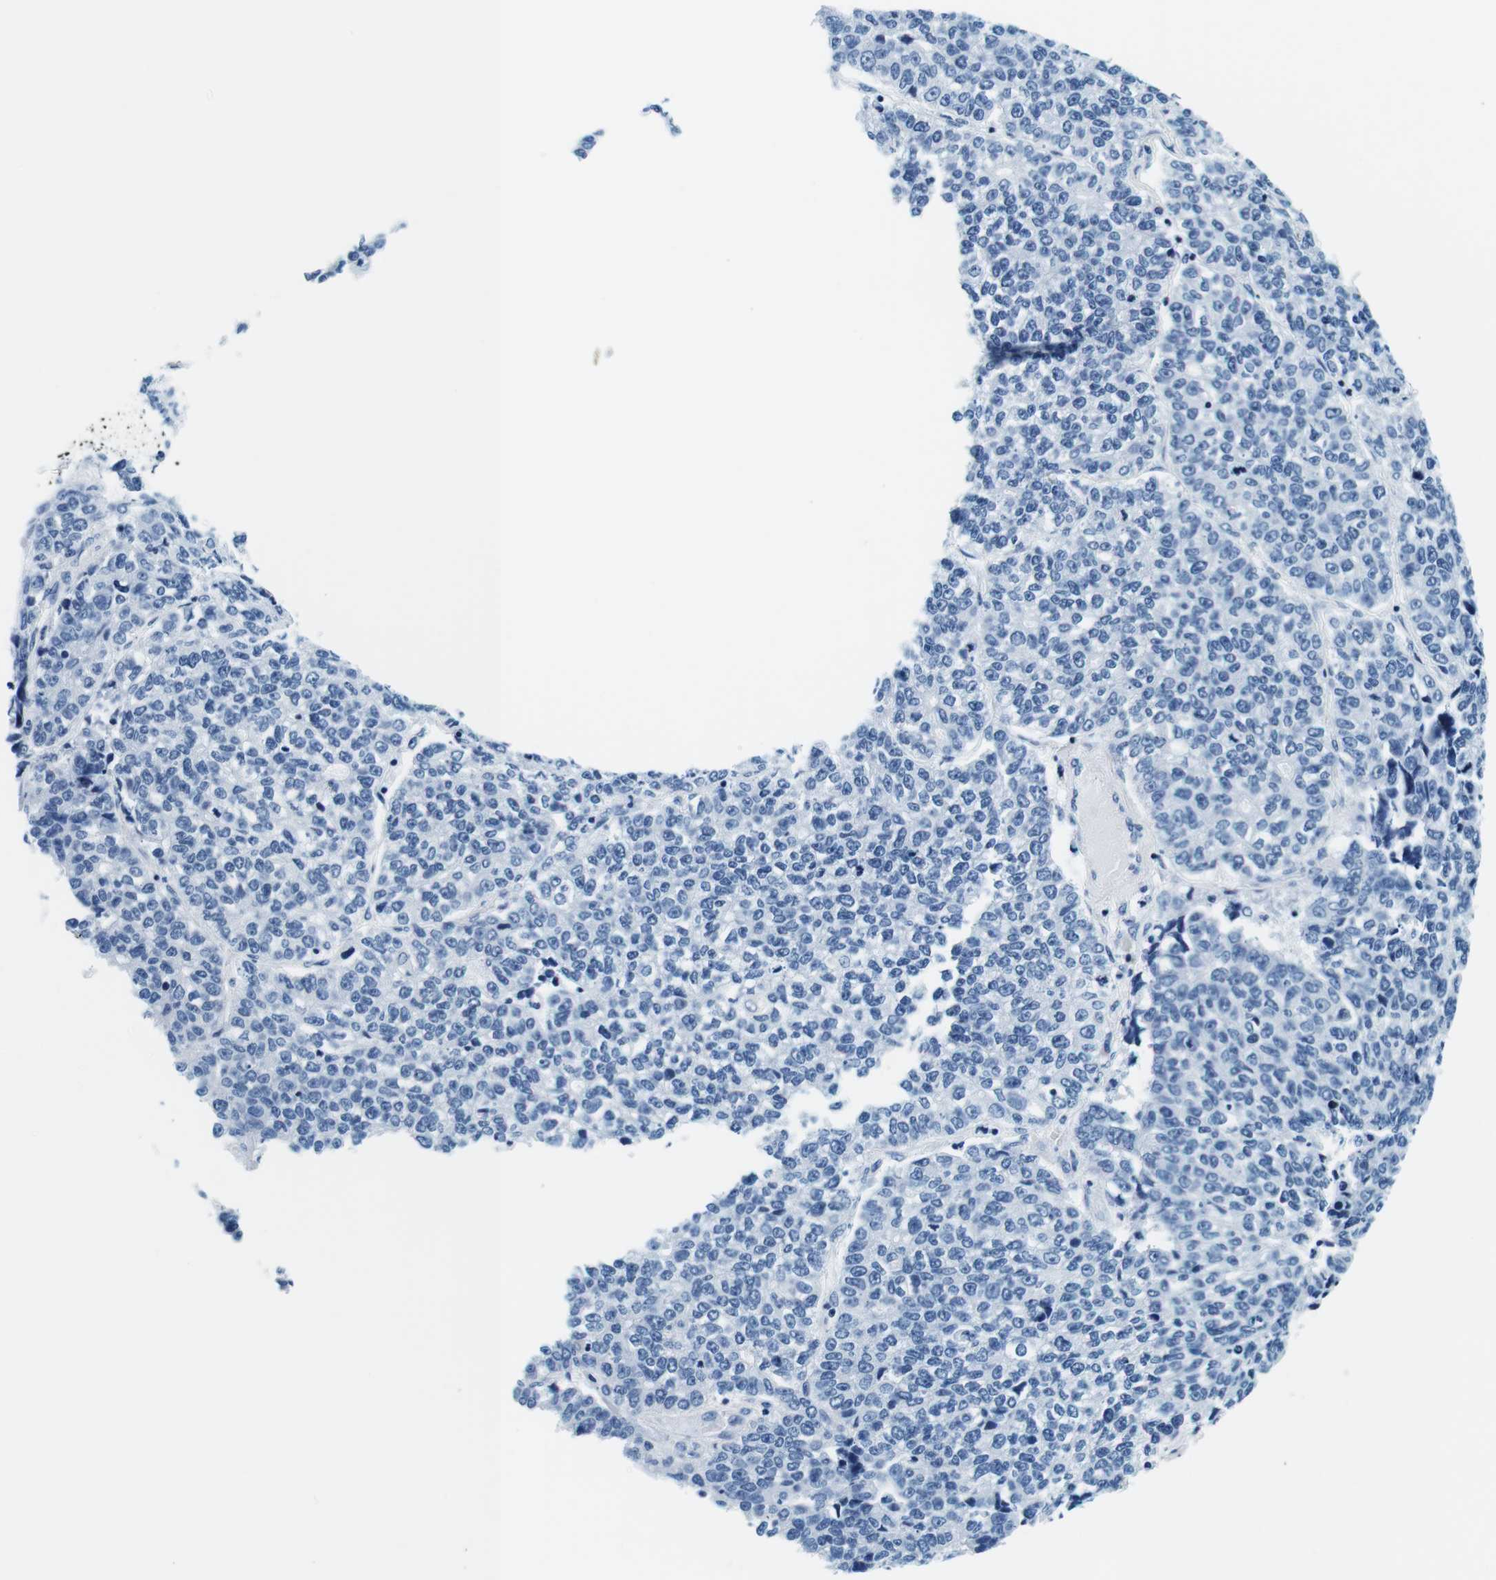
{"staining": {"intensity": "negative", "quantity": "none", "location": "none"}, "tissue": "lung cancer", "cell_type": "Tumor cells", "image_type": "cancer", "snomed": [{"axis": "morphology", "description": "Adenocarcinoma, NOS"}, {"axis": "topography", "description": "Lung"}], "caption": "Lung cancer (adenocarcinoma) was stained to show a protein in brown. There is no significant staining in tumor cells.", "gene": "ELANE", "patient": {"sex": "male", "age": 49}}